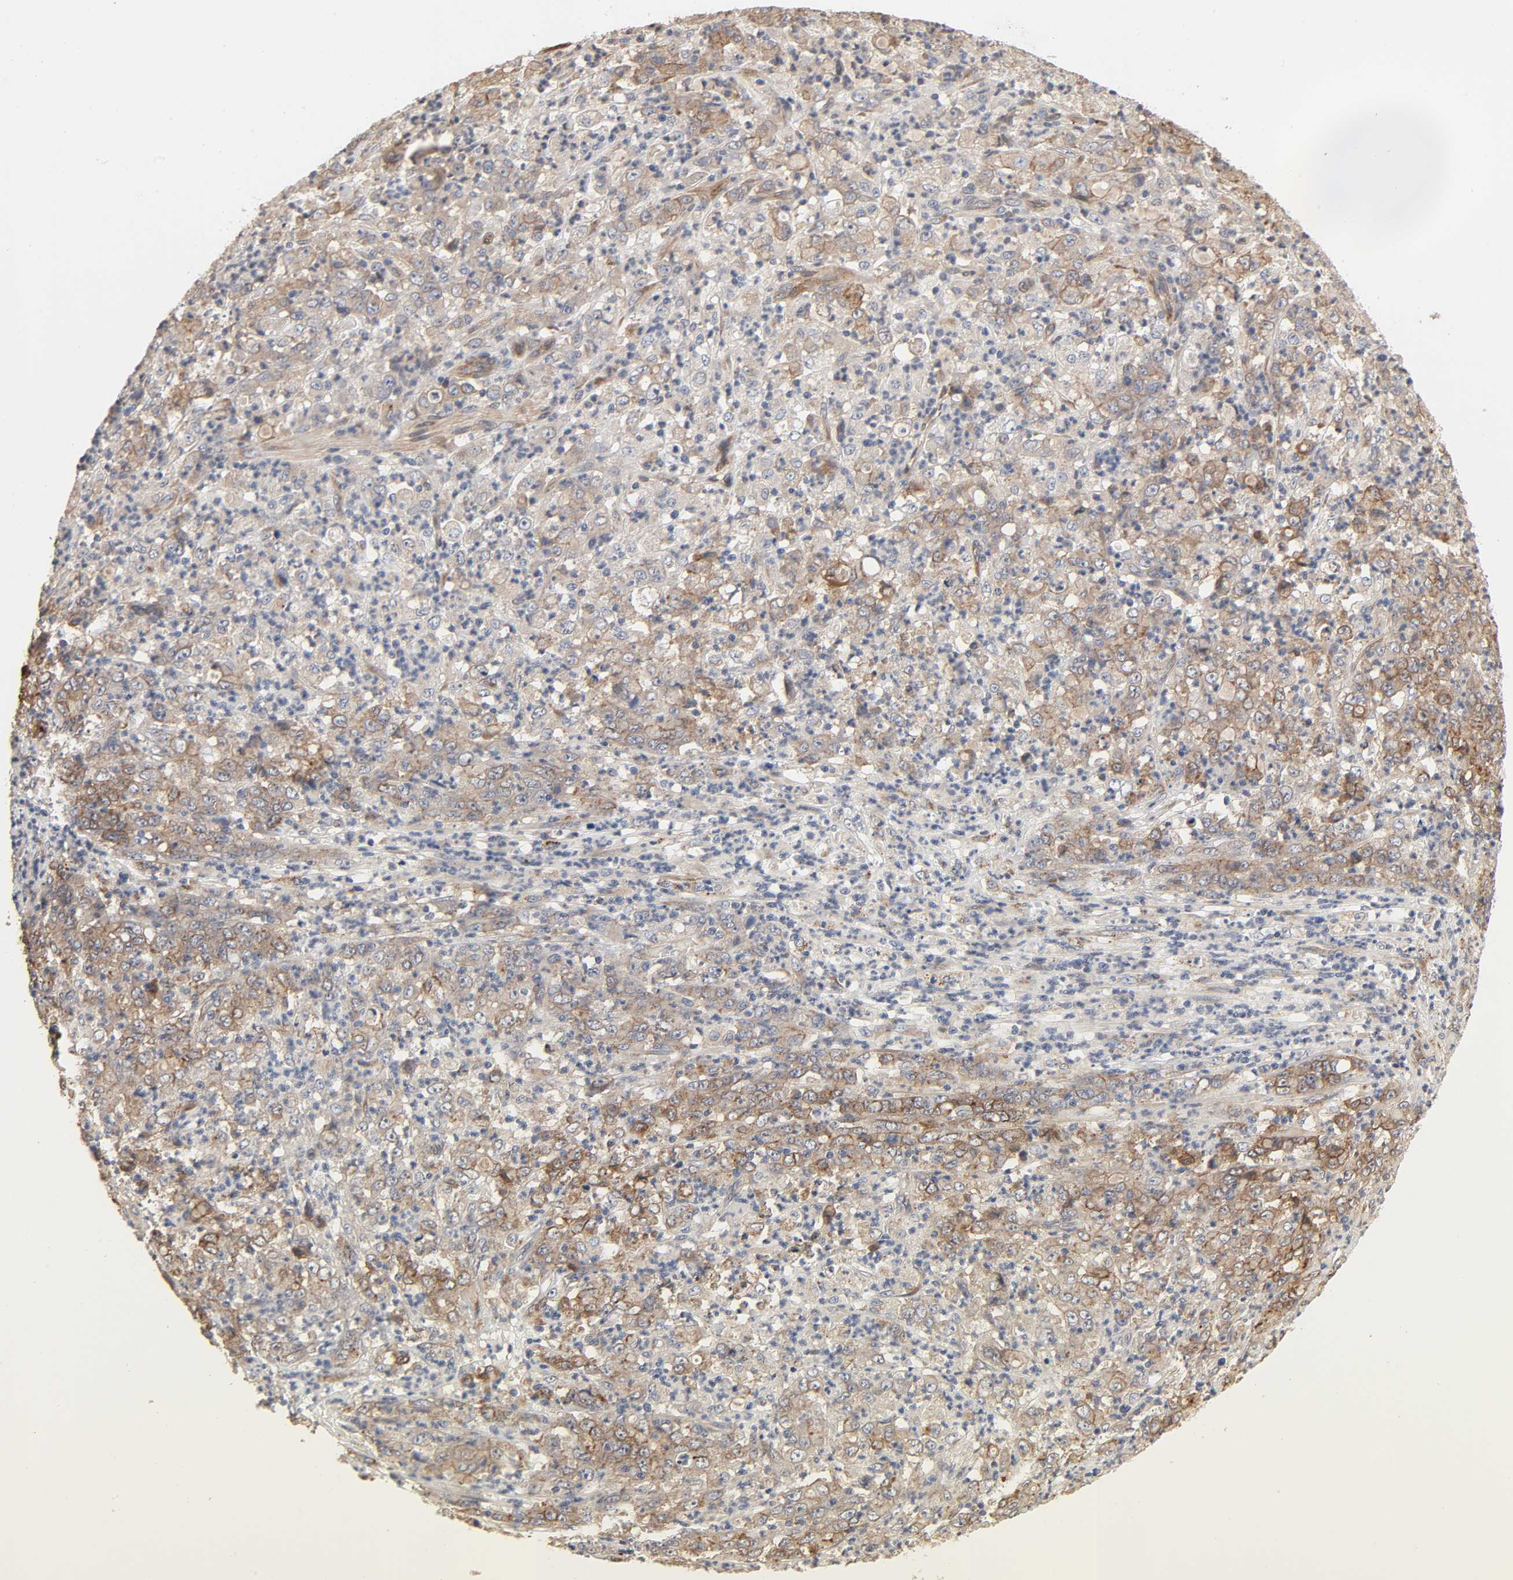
{"staining": {"intensity": "moderate", "quantity": "25%-75%", "location": "cytoplasmic/membranous"}, "tissue": "stomach cancer", "cell_type": "Tumor cells", "image_type": "cancer", "snomed": [{"axis": "morphology", "description": "Adenocarcinoma, NOS"}, {"axis": "topography", "description": "Stomach, lower"}], "caption": "Stomach cancer (adenocarcinoma) tissue reveals moderate cytoplasmic/membranous staining in about 25%-75% of tumor cells", "gene": "NDRG2", "patient": {"sex": "female", "age": 71}}